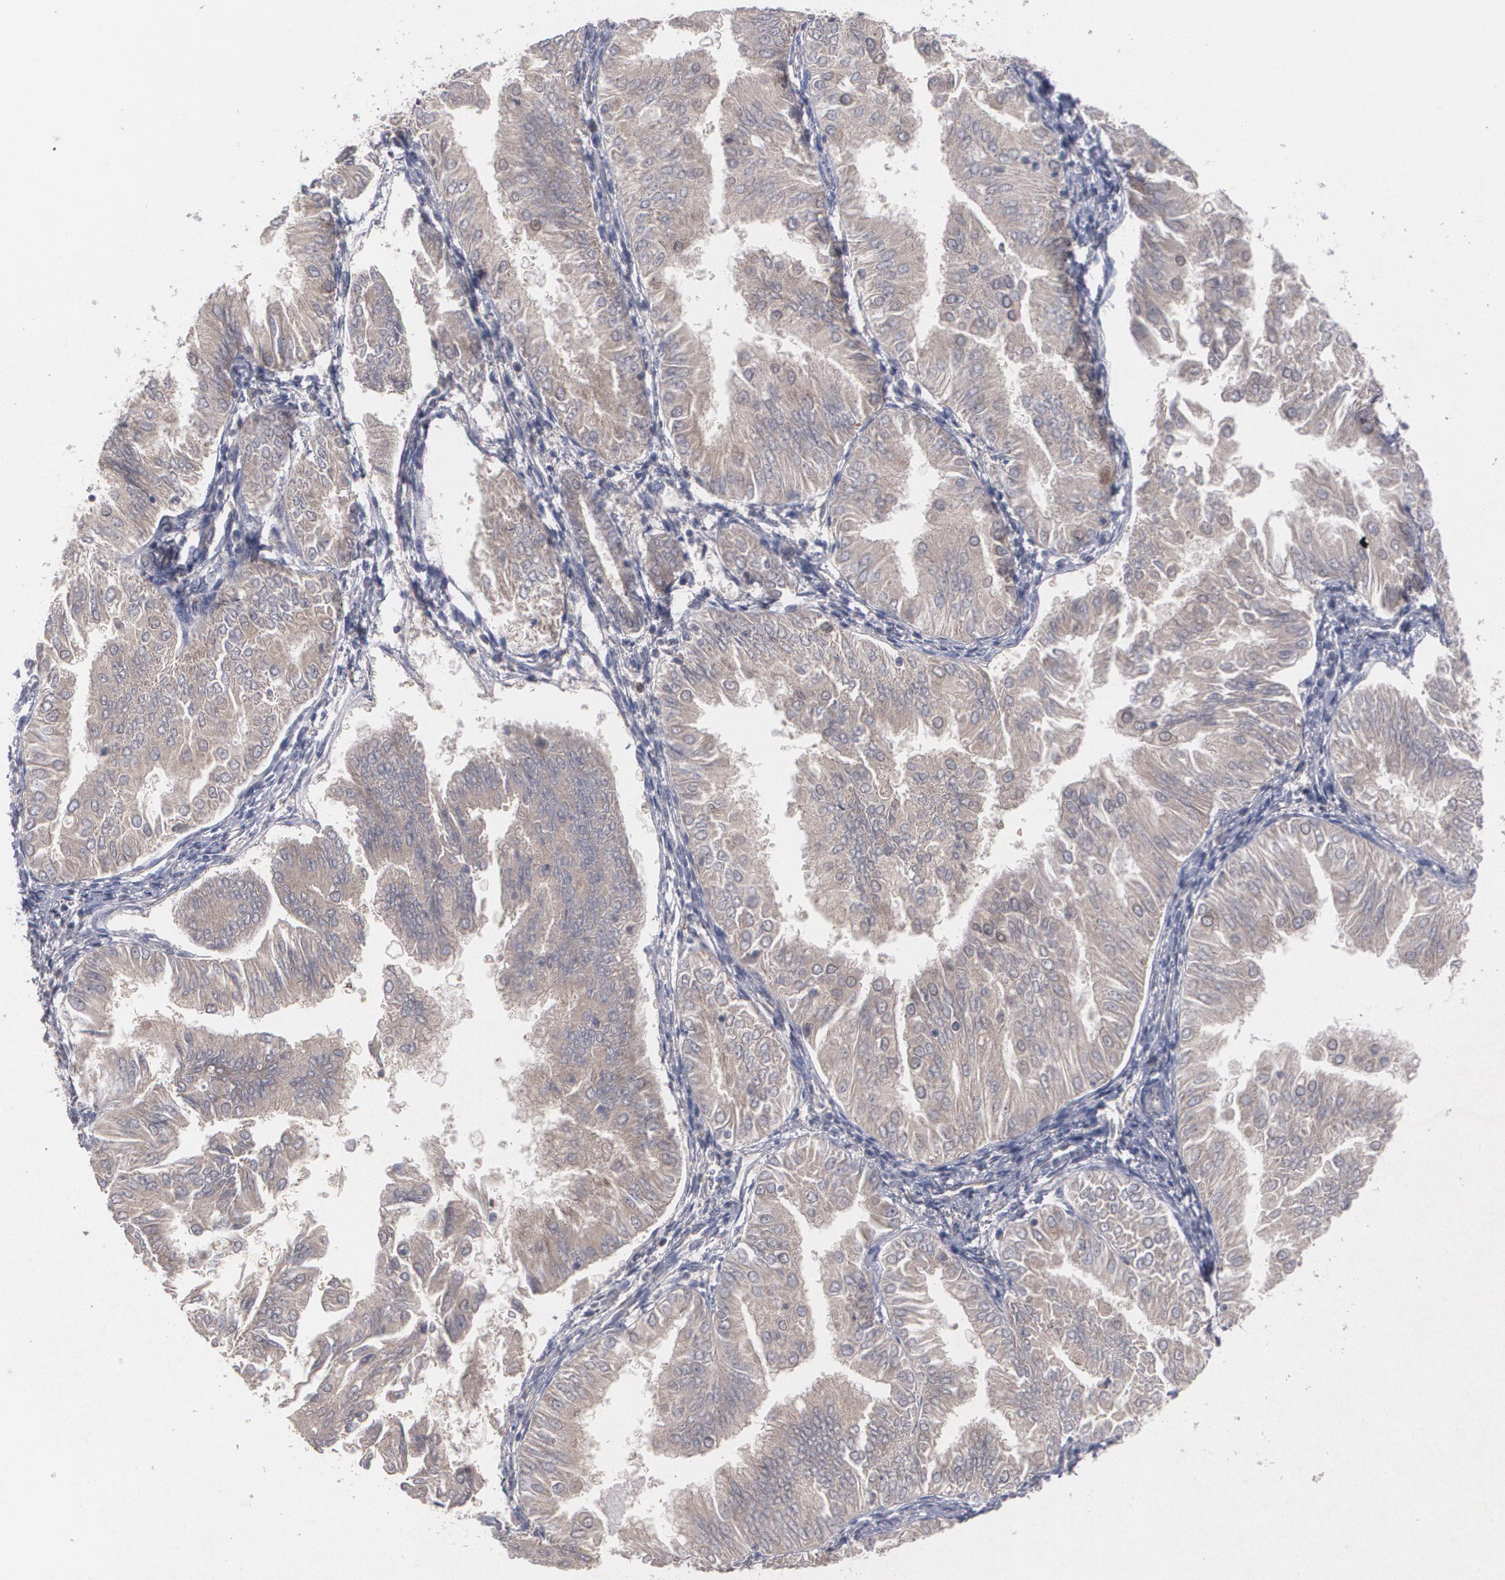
{"staining": {"intensity": "weak", "quantity": ">75%", "location": "cytoplasmic/membranous"}, "tissue": "endometrial cancer", "cell_type": "Tumor cells", "image_type": "cancer", "snomed": [{"axis": "morphology", "description": "Adenocarcinoma, NOS"}, {"axis": "topography", "description": "Endometrium"}], "caption": "Protein expression analysis of human endometrial cancer (adenocarcinoma) reveals weak cytoplasmic/membranous positivity in approximately >75% of tumor cells.", "gene": "HTT", "patient": {"sex": "female", "age": 53}}